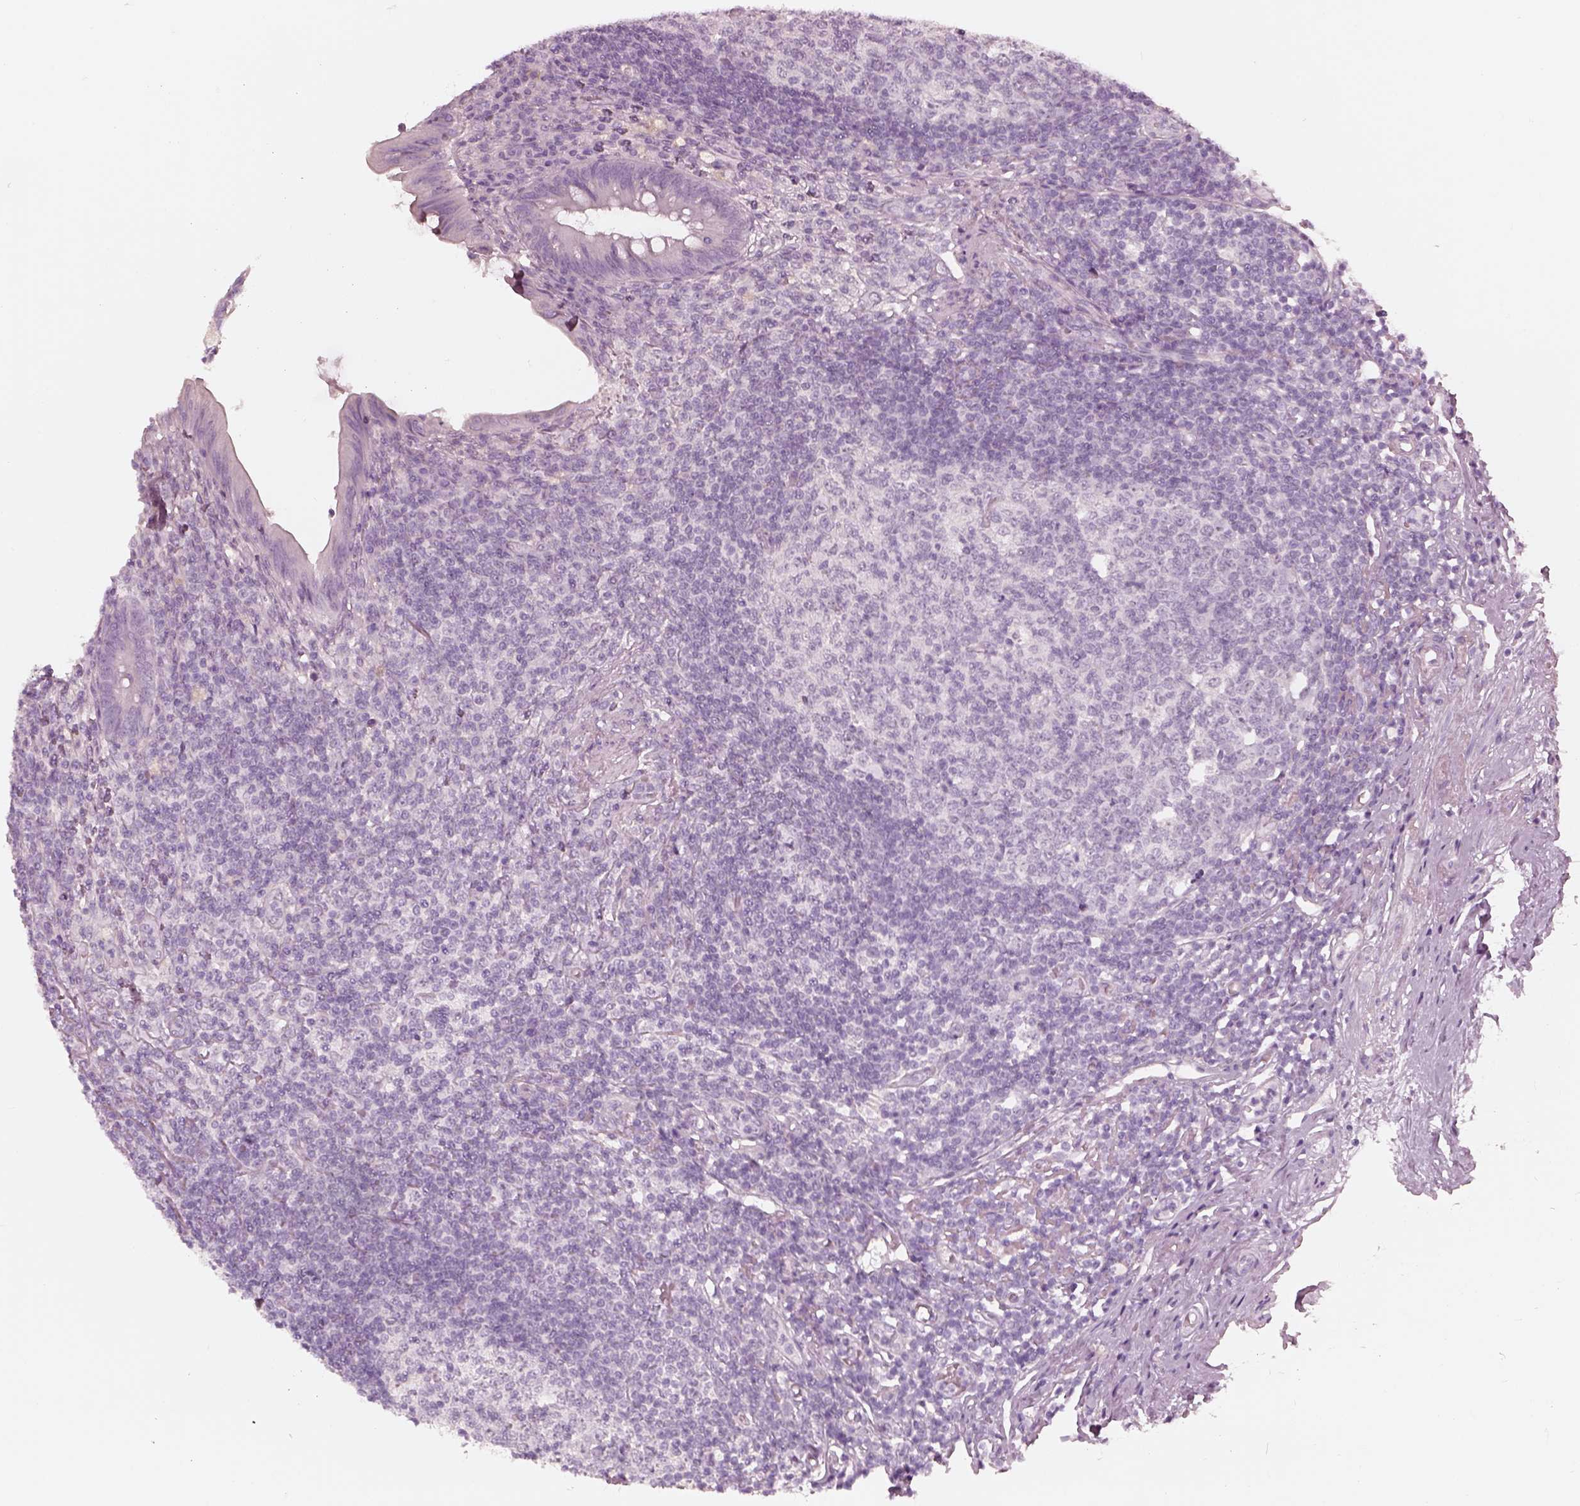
{"staining": {"intensity": "negative", "quantity": "none", "location": "none"}, "tissue": "appendix", "cell_type": "Glandular cells", "image_type": "normal", "snomed": [{"axis": "morphology", "description": "Normal tissue, NOS"}, {"axis": "morphology", "description": "Carcinoma, endometroid"}, {"axis": "topography", "description": "Appendix"}, {"axis": "topography", "description": "Colon"}], "caption": "Immunohistochemistry (IHC) photomicrograph of normal human appendix stained for a protein (brown), which exhibits no expression in glandular cells. The staining was performed using DAB (3,3'-diaminobenzidine) to visualize the protein expression in brown, while the nuclei were stained in blue with hematoxylin (Magnification: 20x).", "gene": "KRTAP24", "patient": {"sex": "female", "age": 60}}